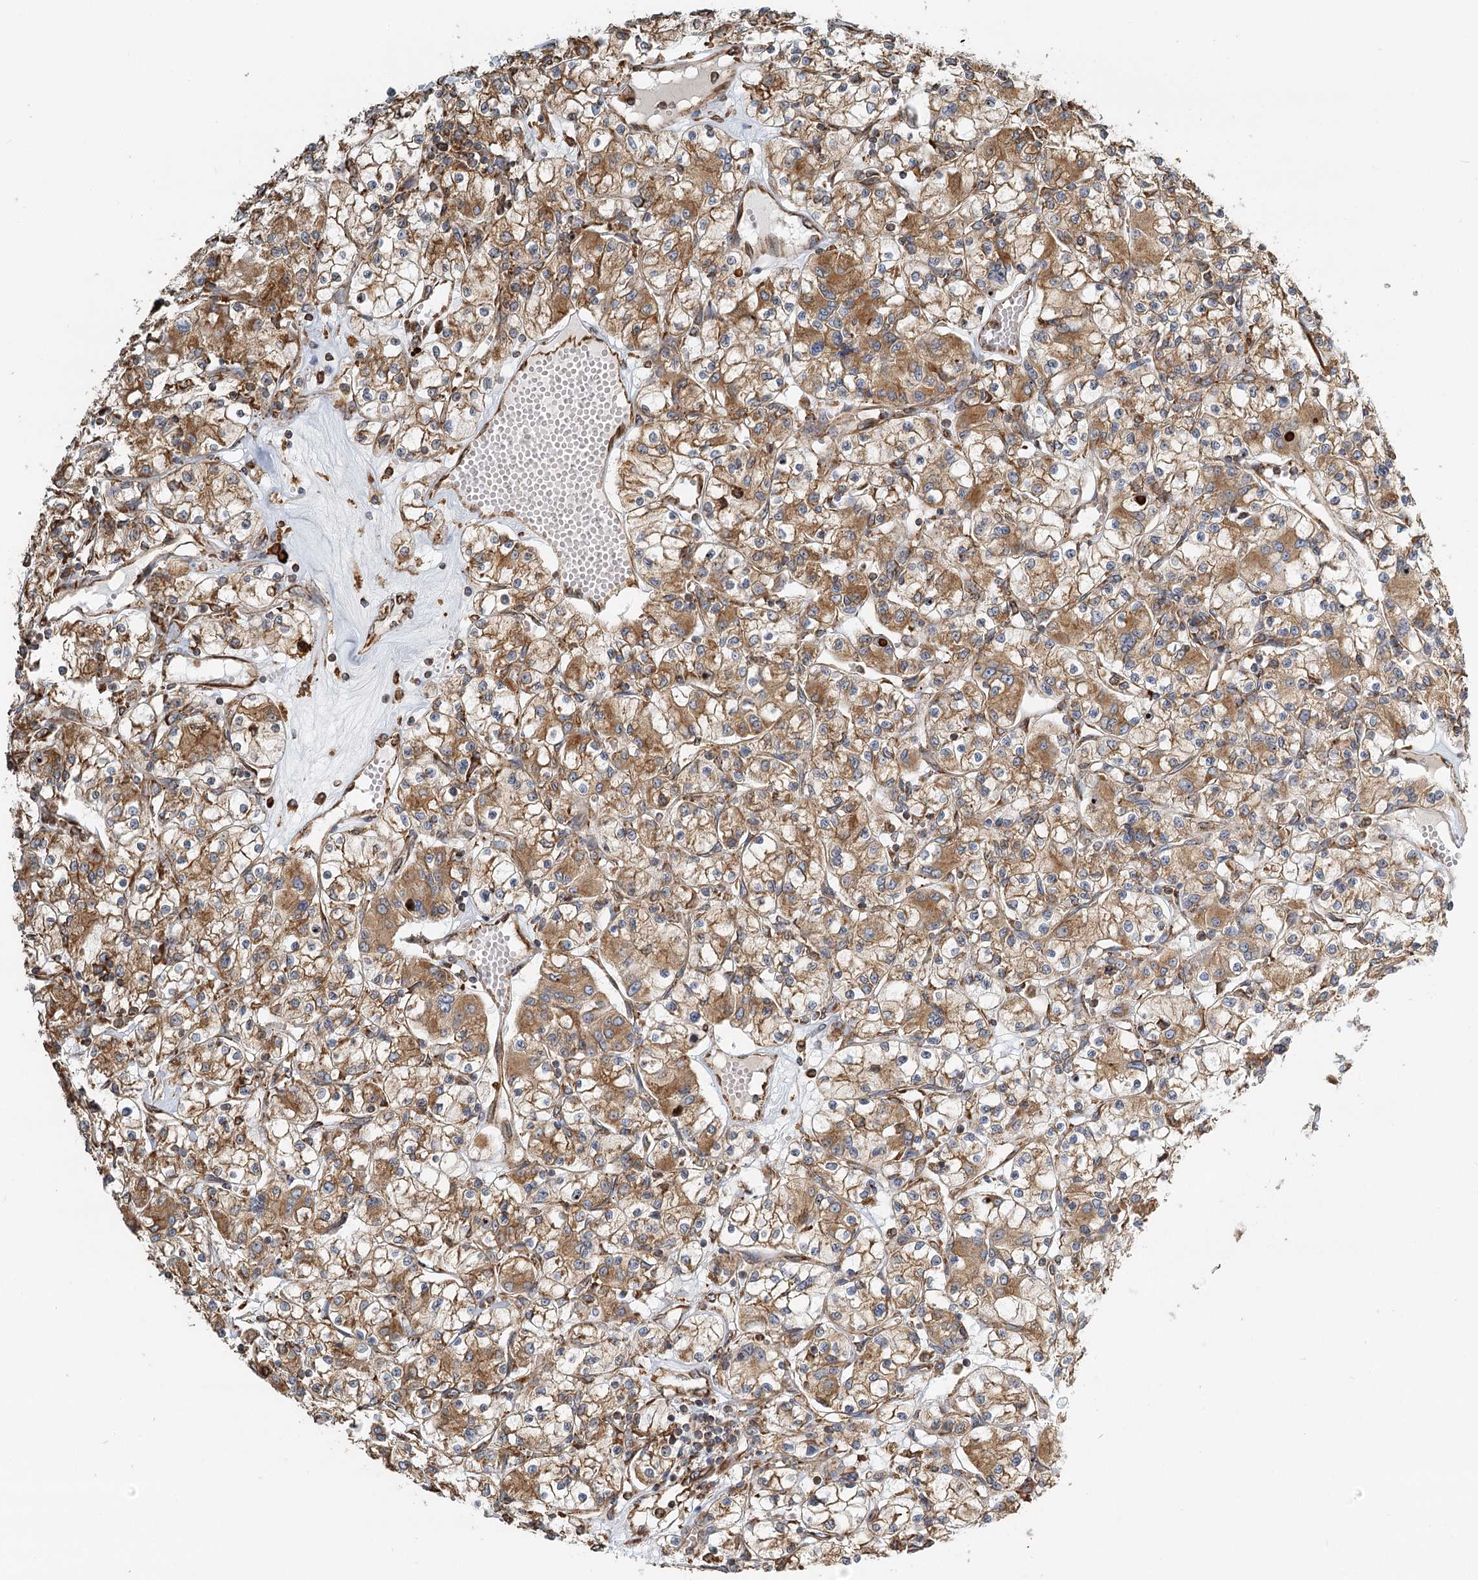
{"staining": {"intensity": "moderate", "quantity": ">75%", "location": "cytoplasmic/membranous"}, "tissue": "renal cancer", "cell_type": "Tumor cells", "image_type": "cancer", "snomed": [{"axis": "morphology", "description": "Adenocarcinoma, NOS"}, {"axis": "topography", "description": "Kidney"}], "caption": "This photomicrograph demonstrates adenocarcinoma (renal) stained with immunohistochemistry (IHC) to label a protein in brown. The cytoplasmic/membranous of tumor cells show moderate positivity for the protein. Nuclei are counter-stained blue.", "gene": "TAS1R1", "patient": {"sex": "female", "age": 59}}